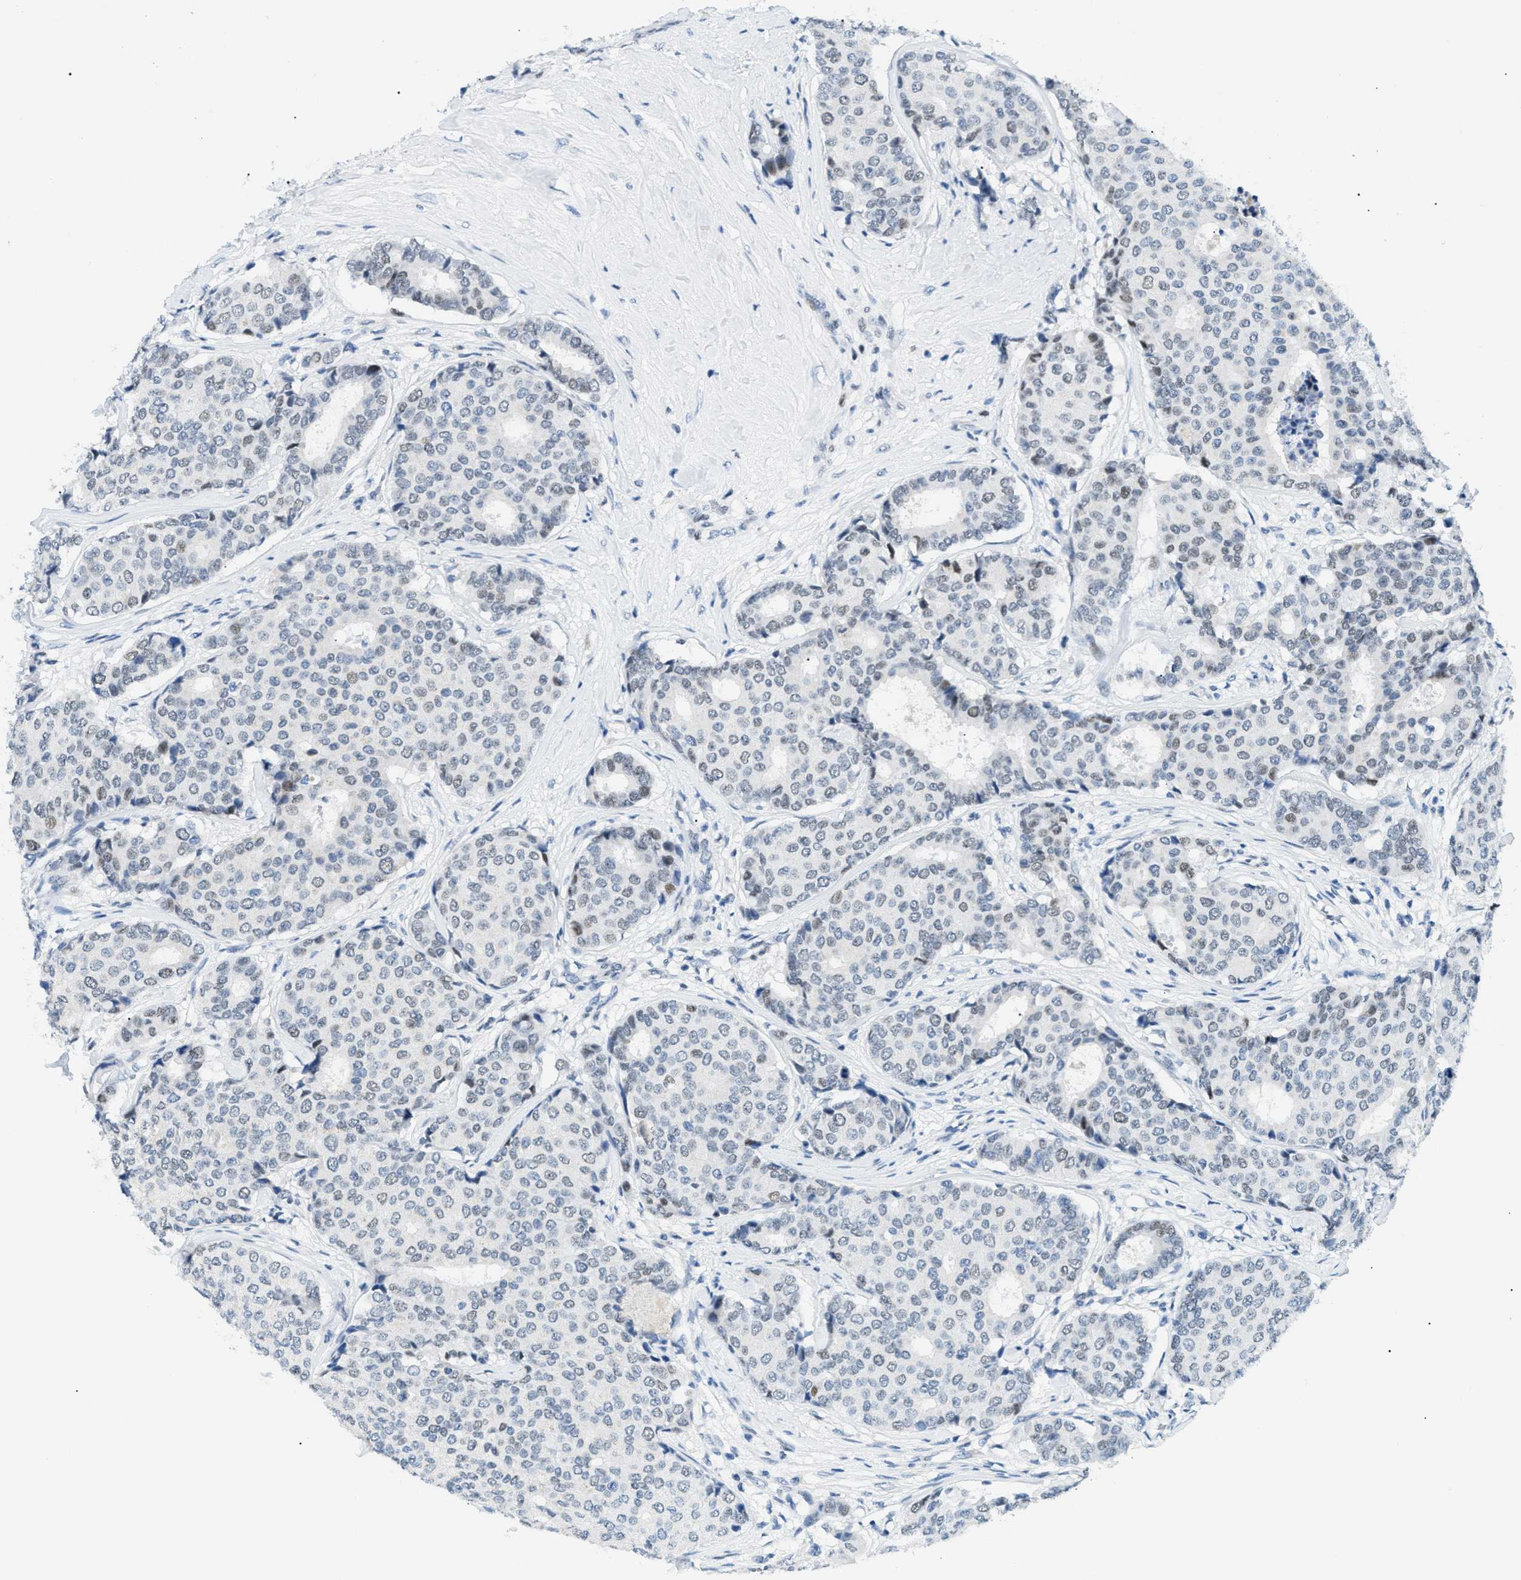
{"staining": {"intensity": "weak", "quantity": "25%-75%", "location": "nuclear"}, "tissue": "breast cancer", "cell_type": "Tumor cells", "image_type": "cancer", "snomed": [{"axis": "morphology", "description": "Duct carcinoma"}, {"axis": "topography", "description": "Breast"}], "caption": "A high-resolution photomicrograph shows immunohistochemistry staining of infiltrating ductal carcinoma (breast), which exhibits weak nuclear staining in approximately 25%-75% of tumor cells.", "gene": "SMARCC1", "patient": {"sex": "female", "age": 75}}